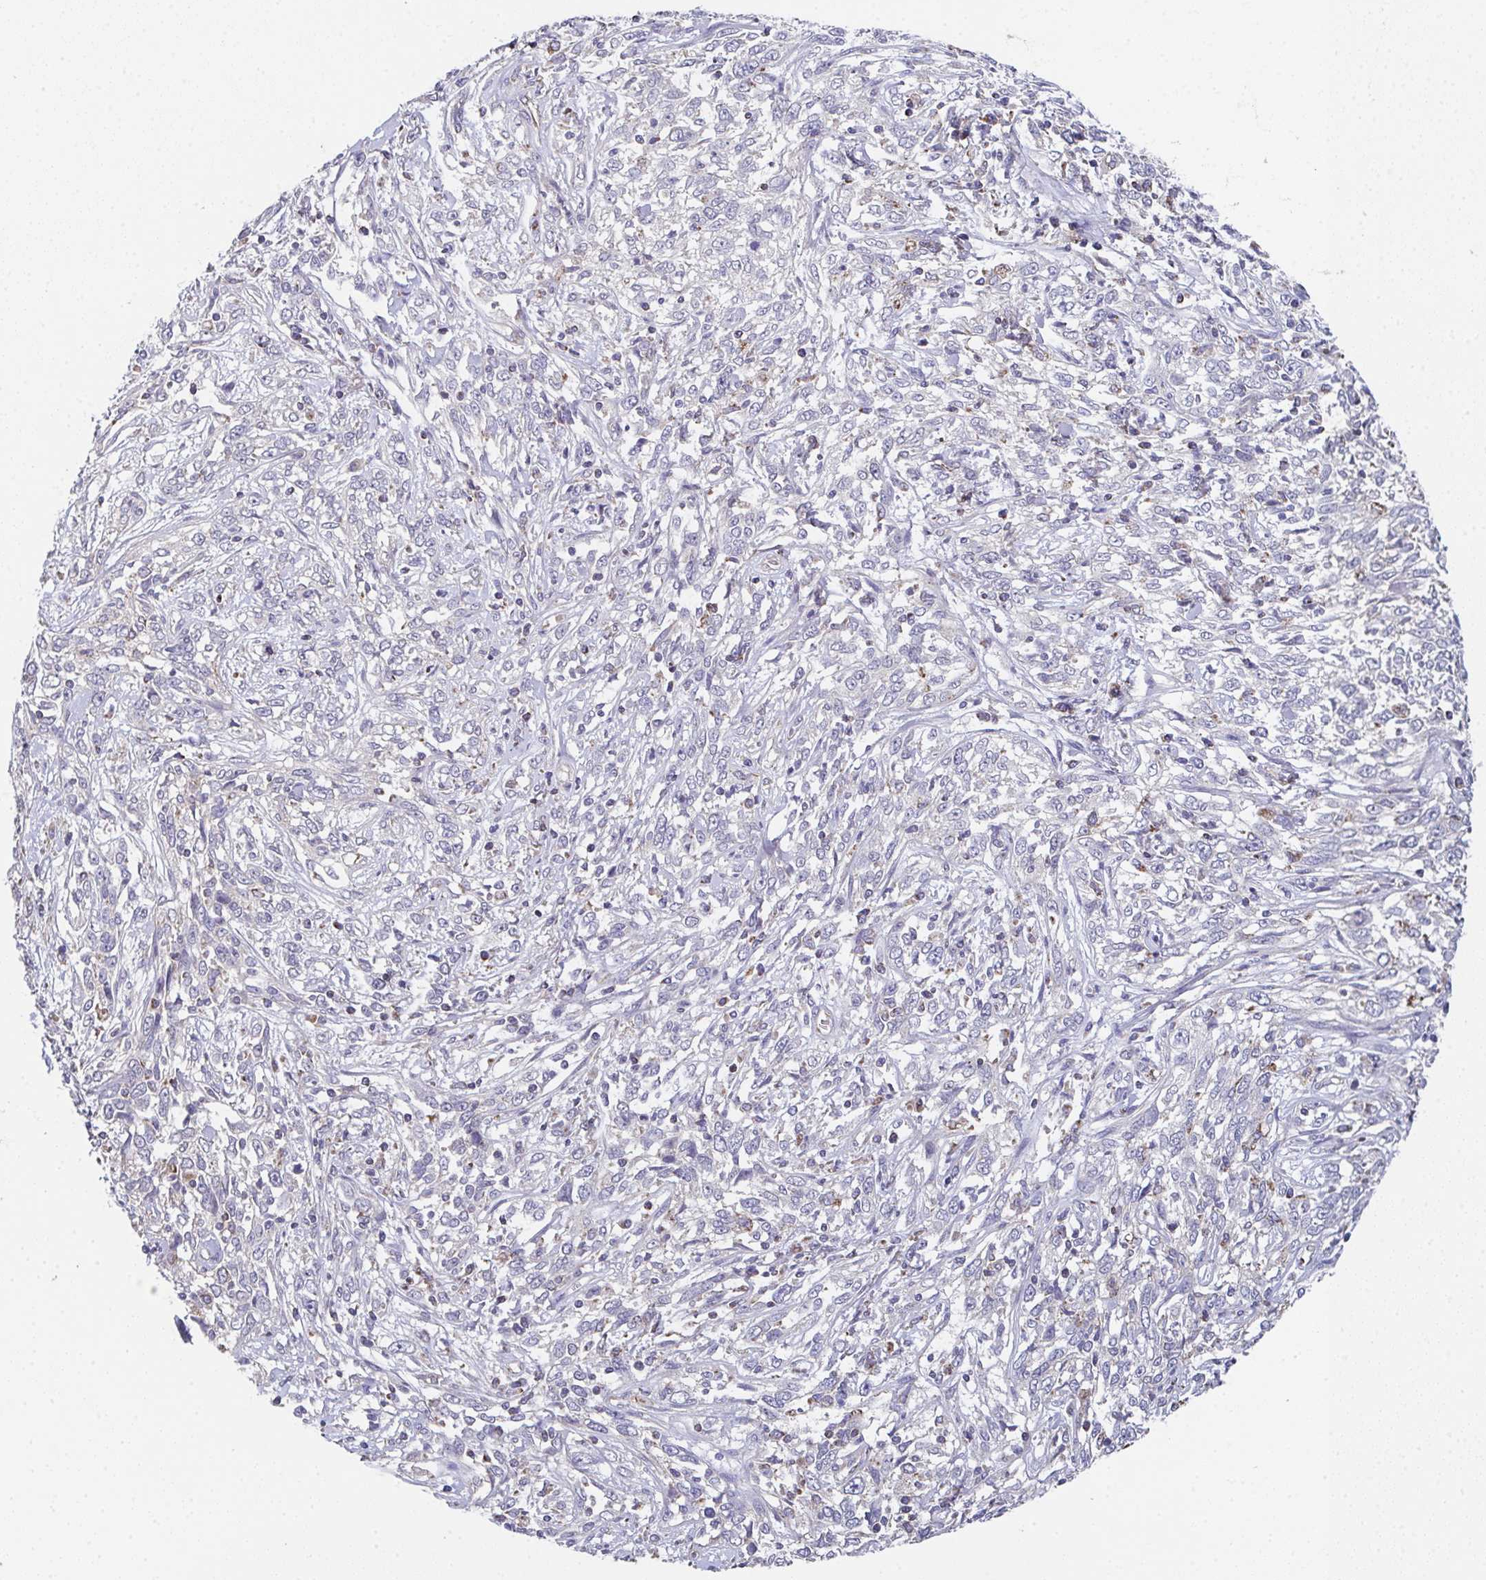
{"staining": {"intensity": "negative", "quantity": "none", "location": "none"}, "tissue": "cervical cancer", "cell_type": "Tumor cells", "image_type": "cancer", "snomed": [{"axis": "morphology", "description": "Adenocarcinoma, NOS"}, {"axis": "topography", "description": "Cervix"}], "caption": "Cervical adenocarcinoma was stained to show a protein in brown. There is no significant positivity in tumor cells.", "gene": "MT-ND3", "patient": {"sex": "female", "age": 40}}